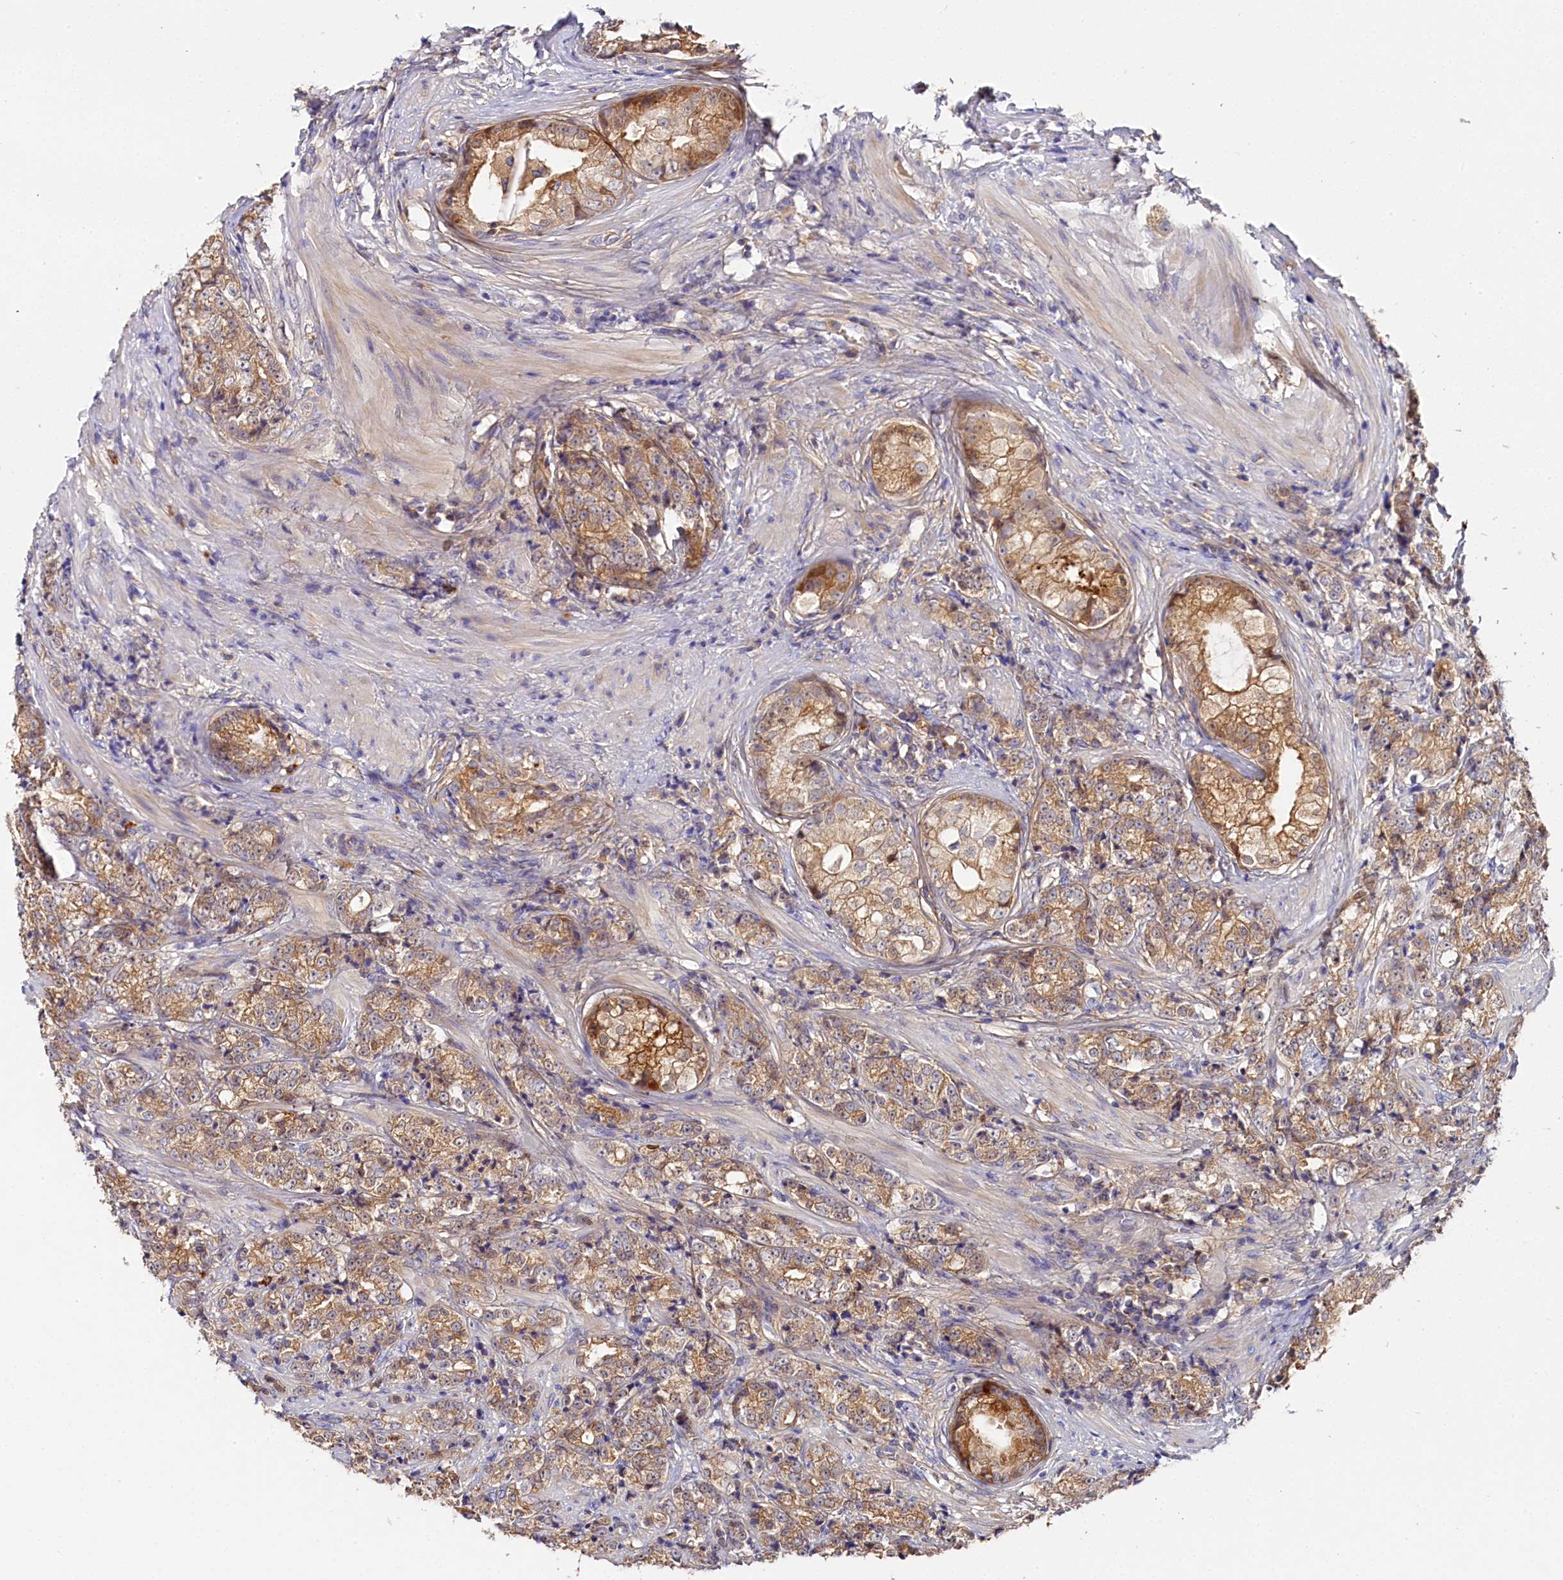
{"staining": {"intensity": "moderate", "quantity": ">75%", "location": "cytoplasmic/membranous"}, "tissue": "prostate cancer", "cell_type": "Tumor cells", "image_type": "cancer", "snomed": [{"axis": "morphology", "description": "Adenocarcinoma, High grade"}, {"axis": "topography", "description": "Prostate"}], "caption": "Approximately >75% of tumor cells in prostate cancer exhibit moderate cytoplasmic/membranous protein staining as visualized by brown immunohistochemical staining.", "gene": "KATNB1", "patient": {"sex": "male", "age": 69}}